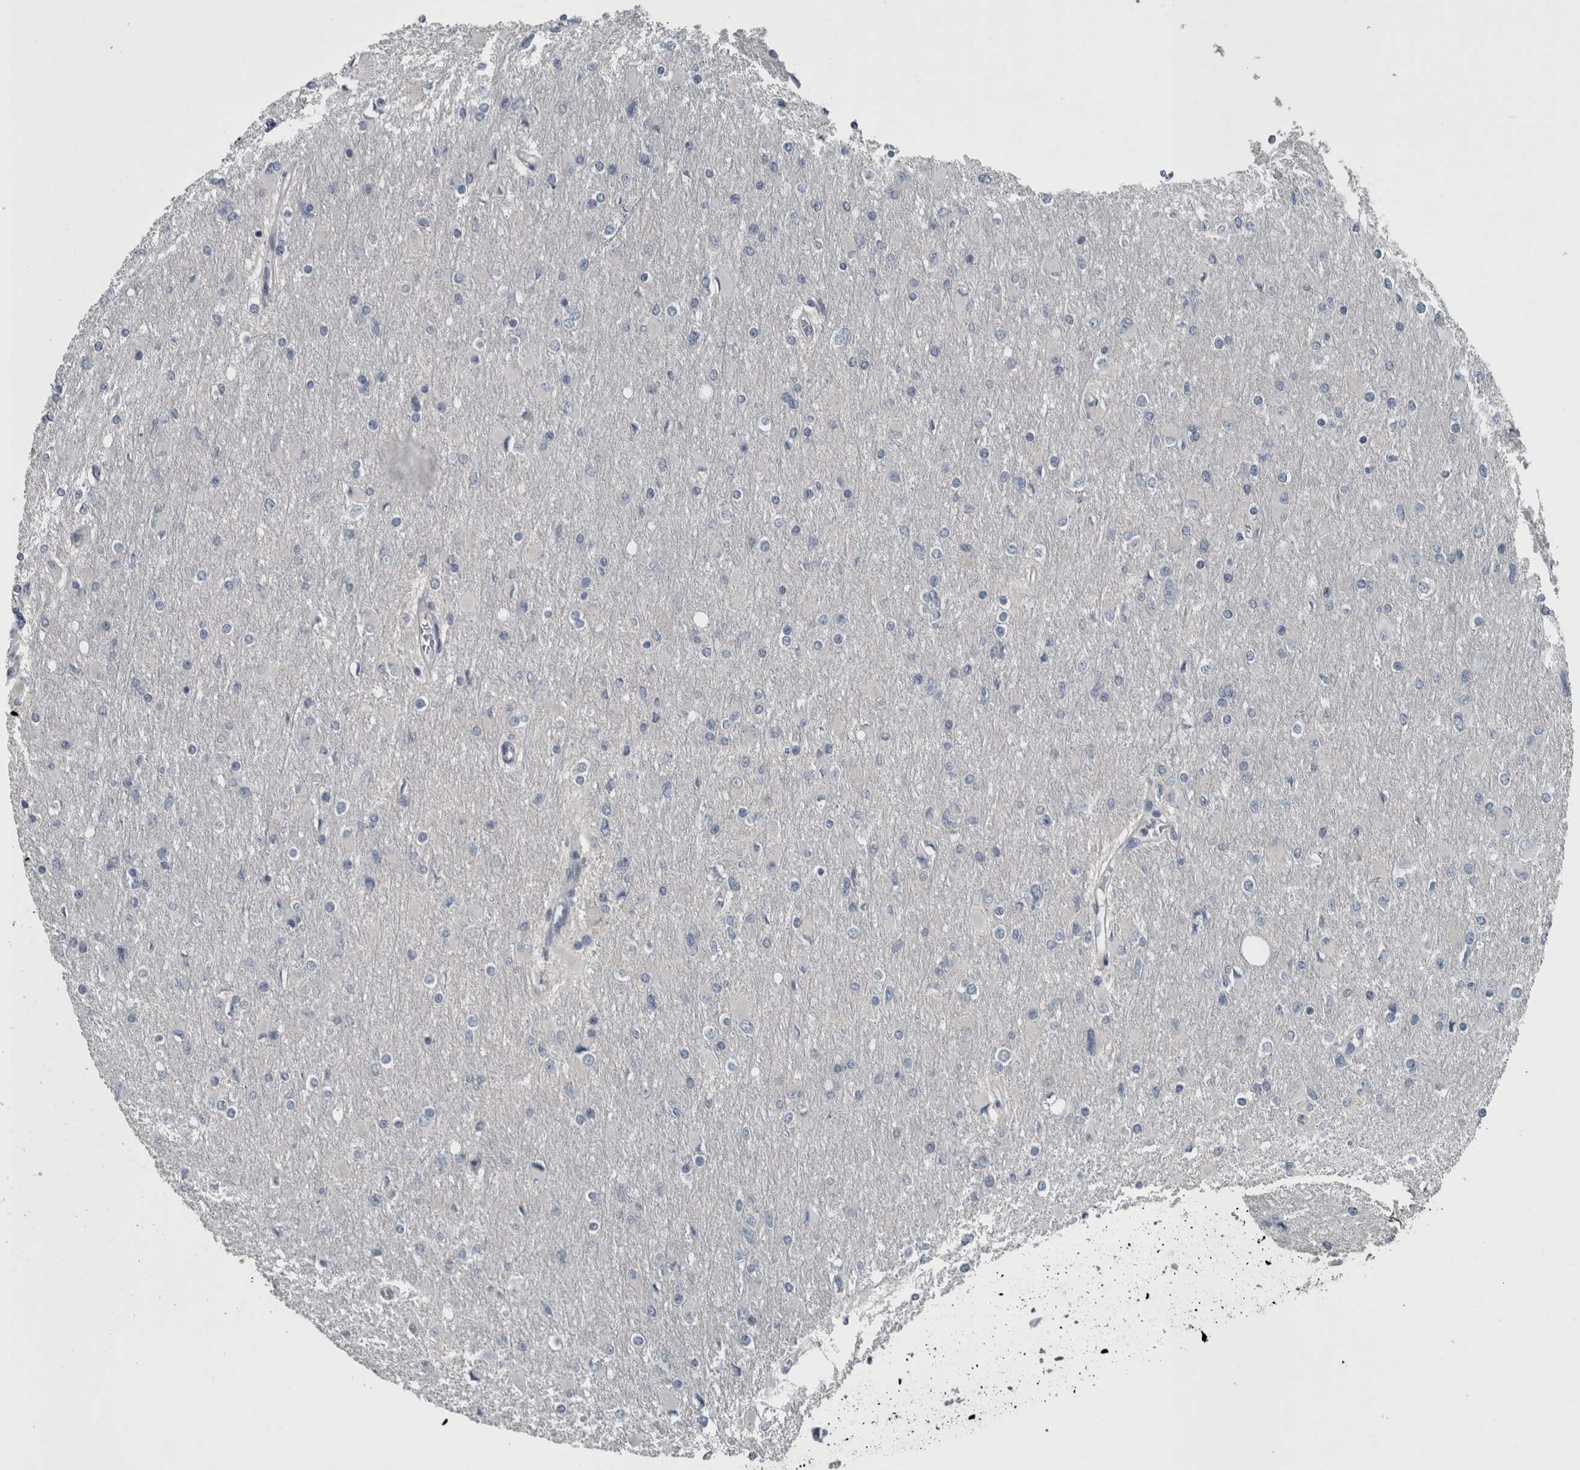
{"staining": {"intensity": "negative", "quantity": "none", "location": "none"}, "tissue": "glioma", "cell_type": "Tumor cells", "image_type": "cancer", "snomed": [{"axis": "morphology", "description": "Glioma, malignant, High grade"}, {"axis": "topography", "description": "Cerebral cortex"}], "caption": "A photomicrograph of human high-grade glioma (malignant) is negative for staining in tumor cells.", "gene": "KRT20", "patient": {"sex": "female", "age": 36}}